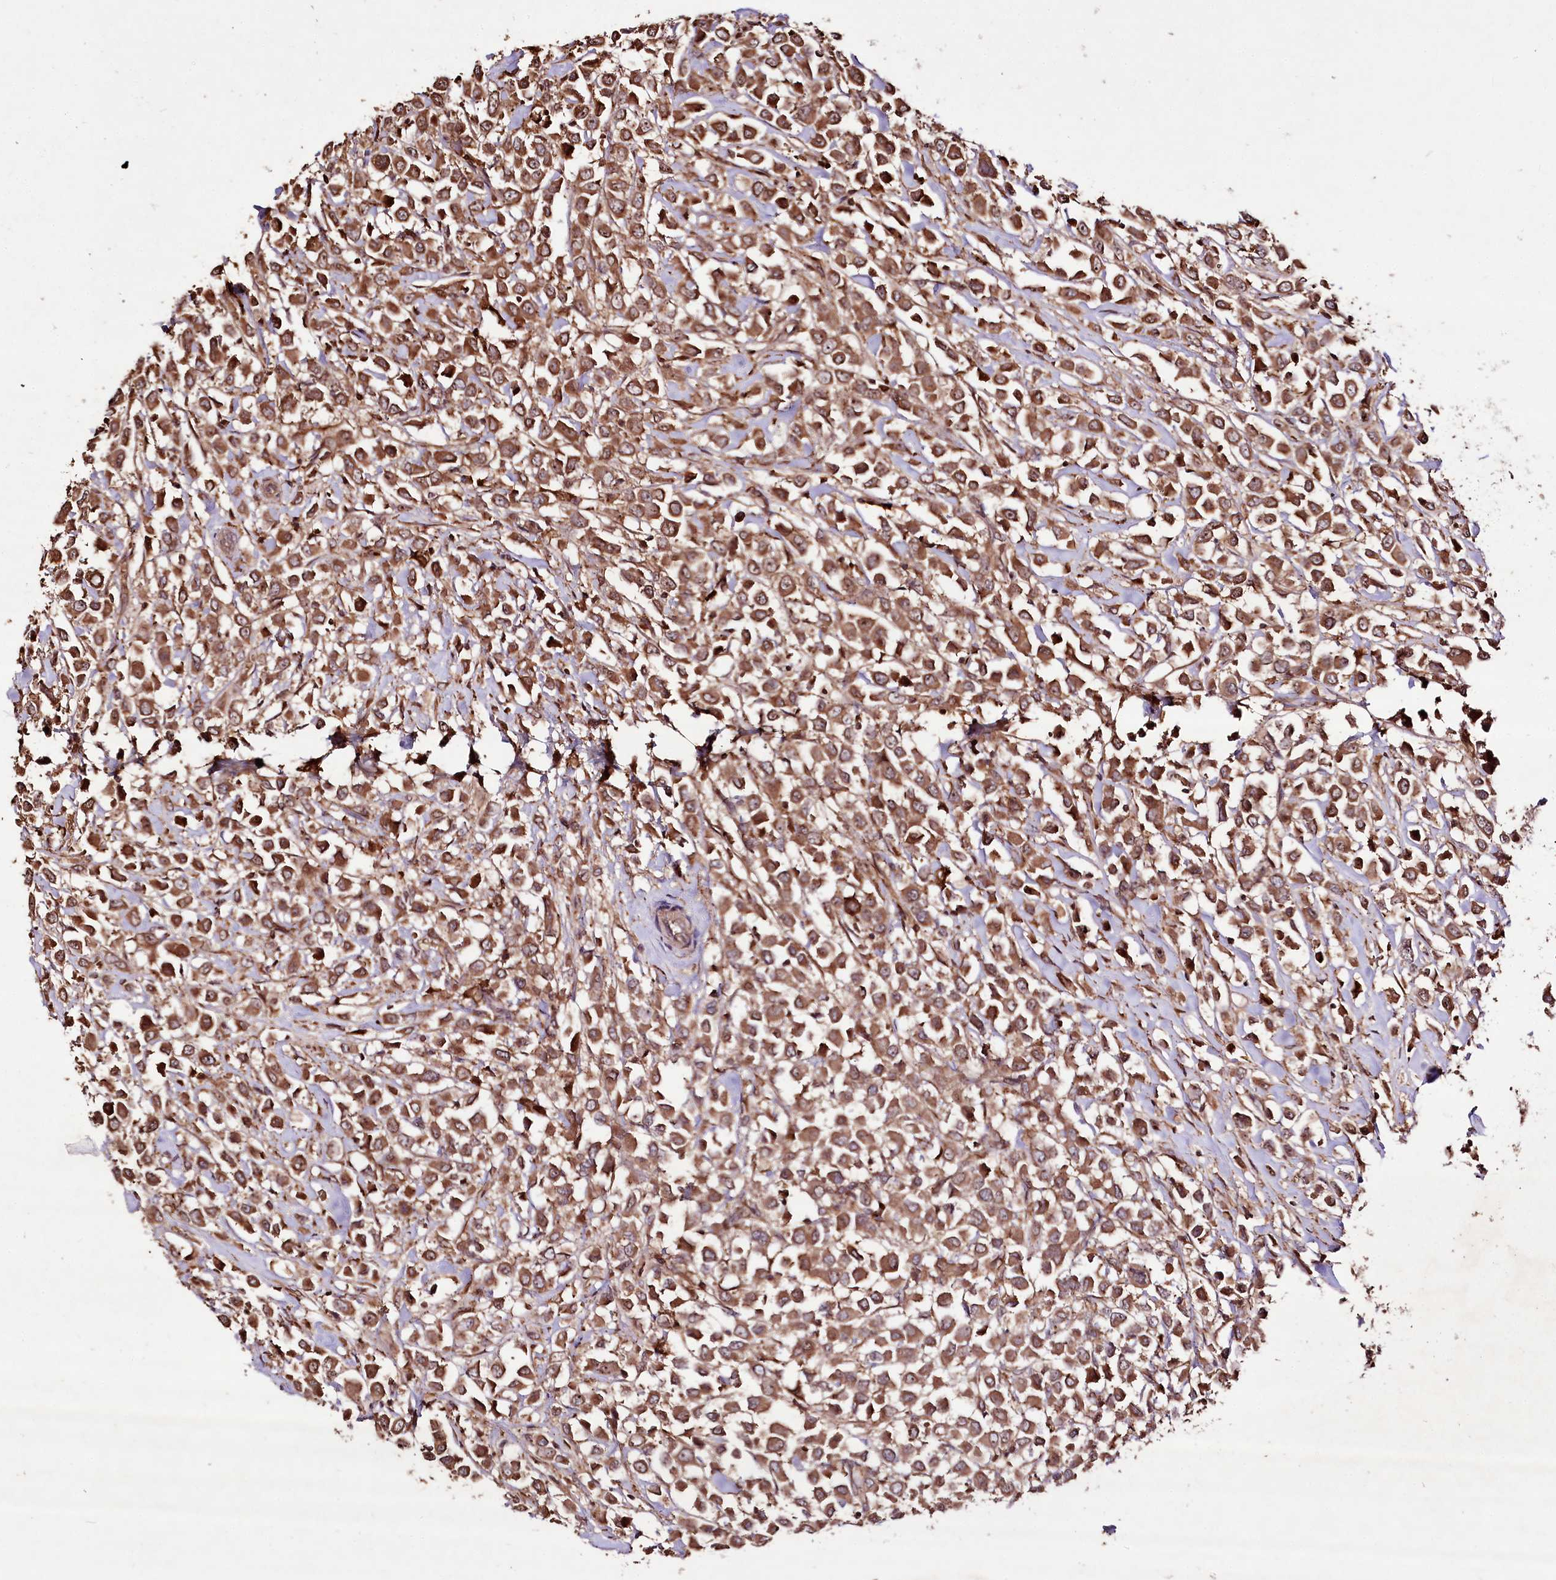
{"staining": {"intensity": "moderate", "quantity": ">75%", "location": "cytoplasmic/membranous"}, "tissue": "breast cancer", "cell_type": "Tumor cells", "image_type": "cancer", "snomed": [{"axis": "morphology", "description": "Duct carcinoma"}, {"axis": "topography", "description": "Breast"}], "caption": "A photomicrograph of breast invasive ductal carcinoma stained for a protein displays moderate cytoplasmic/membranous brown staining in tumor cells.", "gene": "FAM53B", "patient": {"sex": "female", "age": 61}}